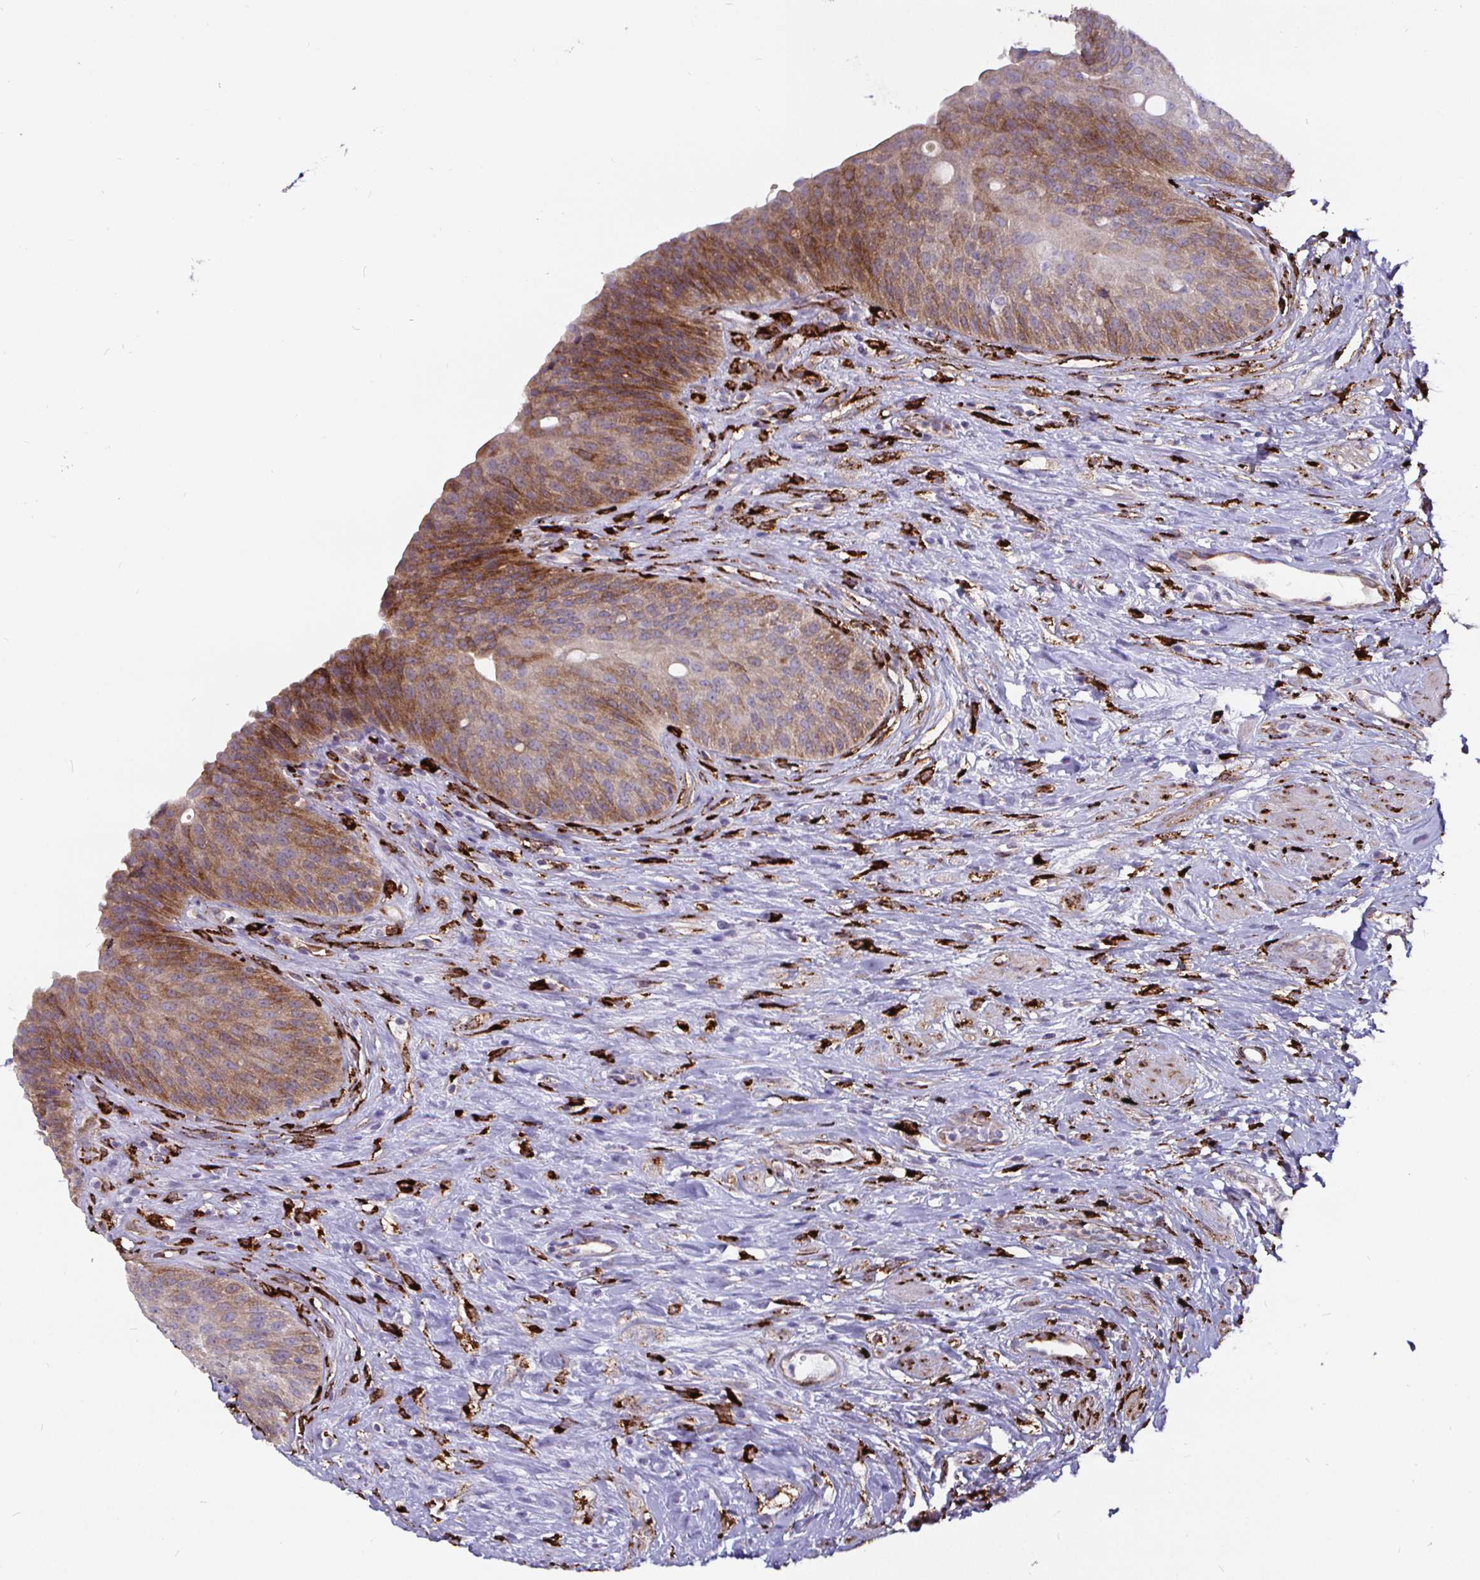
{"staining": {"intensity": "strong", "quantity": "25%-75%", "location": "cytoplasmic/membranous"}, "tissue": "urinary bladder", "cell_type": "Urothelial cells", "image_type": "normal", "snomed": [{"axis": "morphology", "description": "Normal tissue, NOS"}, {"axis": "topography", "description": "Urinary bladder"}], "caption": "About 25%-75% of urothelial cells in unremarkable urinary bladder demonstrate strong cytoplasmic/membranous protein expression as visualized by brown immunohistochemical staining.", "gene": "P4HA2", "patient": {"sex": "female", "age": 56}}